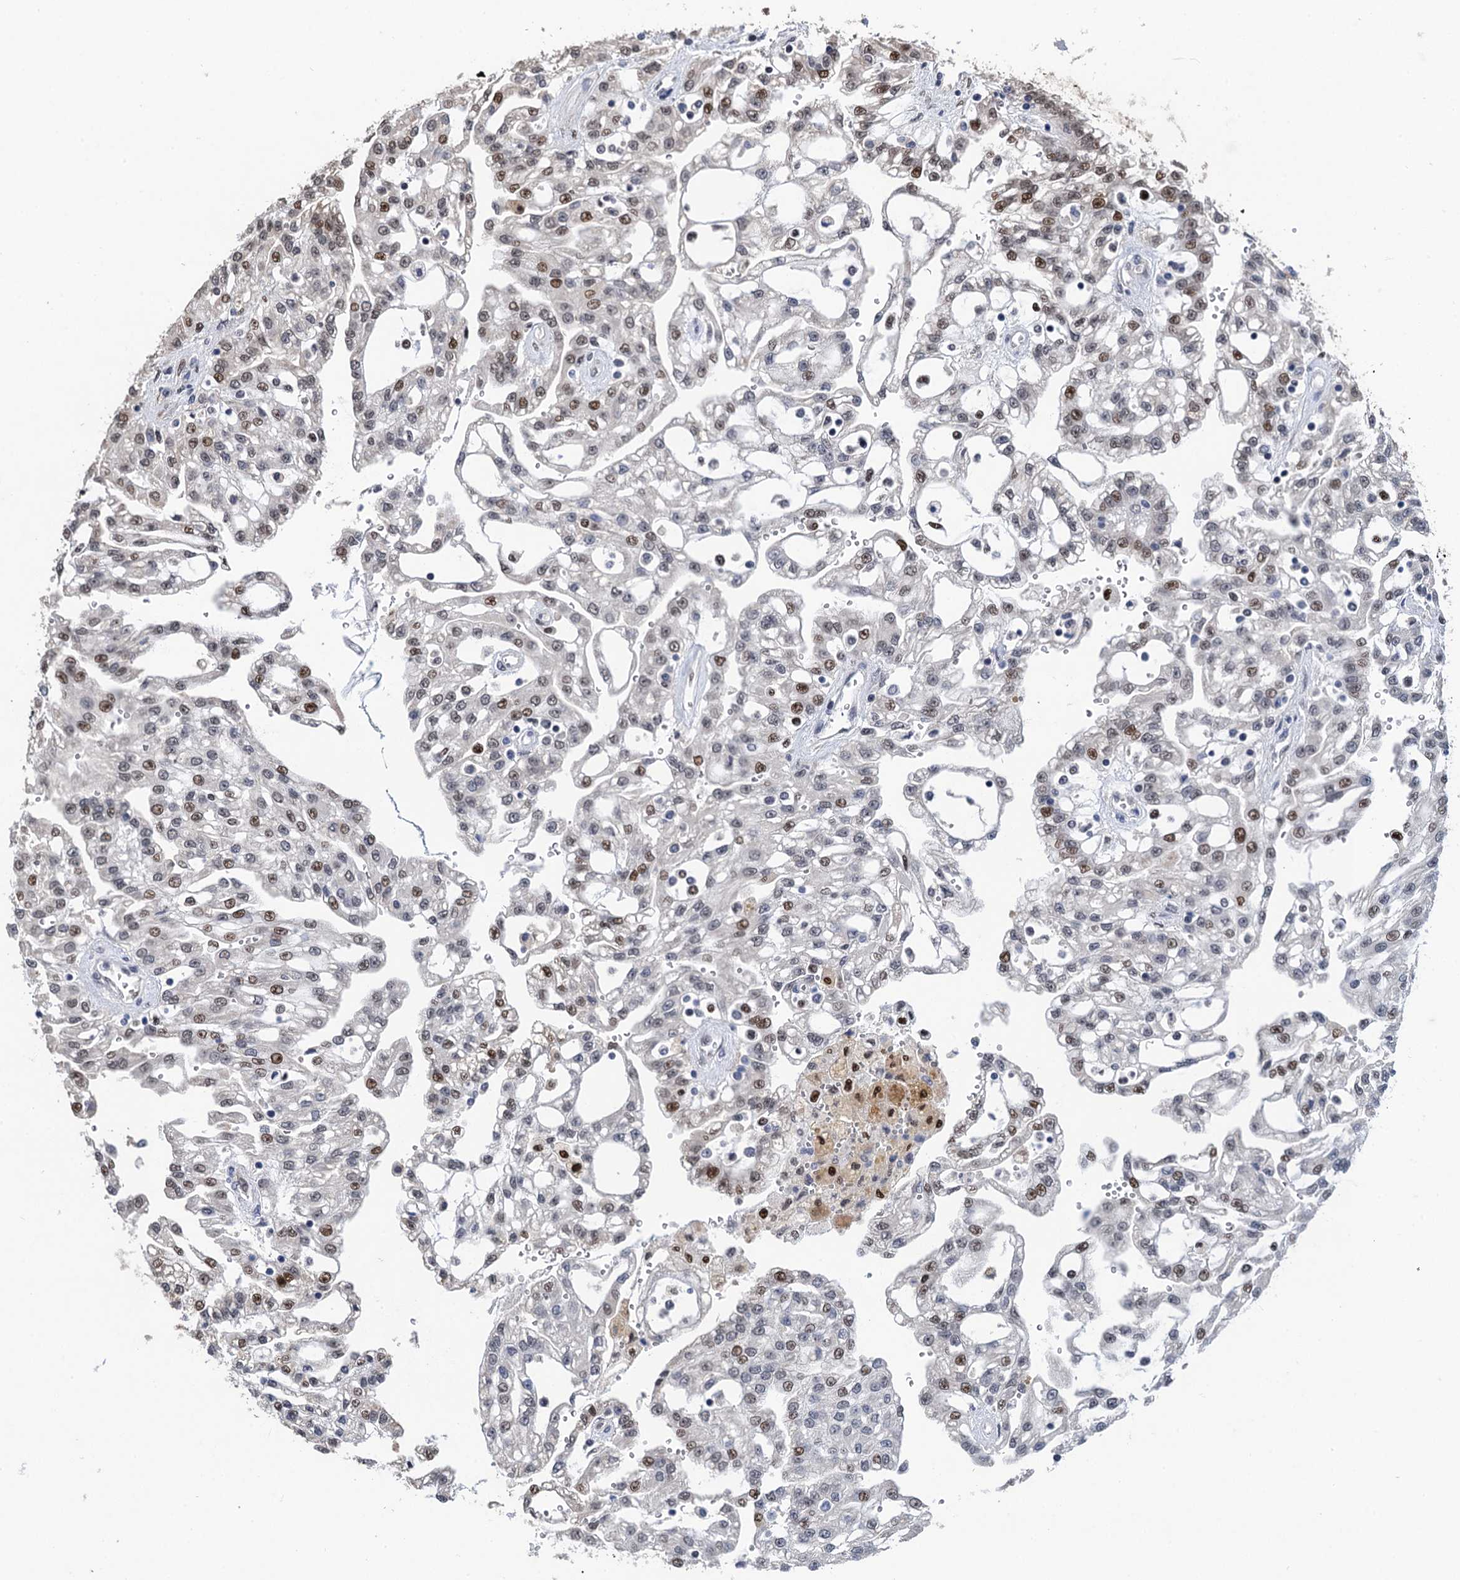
{"staining": {"intensity": "moderate", "quantity": "25%-75%", "location": "nuclear"}, "tissue": "renal cancer", "cell_type": "Tumor cells", "image_type": "cancer", "snomed": [{"axis": "morphology", "description": "Adenocarcinoma, NOS"}, {"axis": "topography", "description": "Kidney"}], "caption": "Immunohistochemistry (DAB (3,3'-diaminobenzidine)) staining of human renal cancer (adenocarcinoma) exhibits moderate nuclear protein staining in about 25%-75% of tumor cells.", "gene": "TSEN34", "patient": {"sex": "male", "age": 63}}